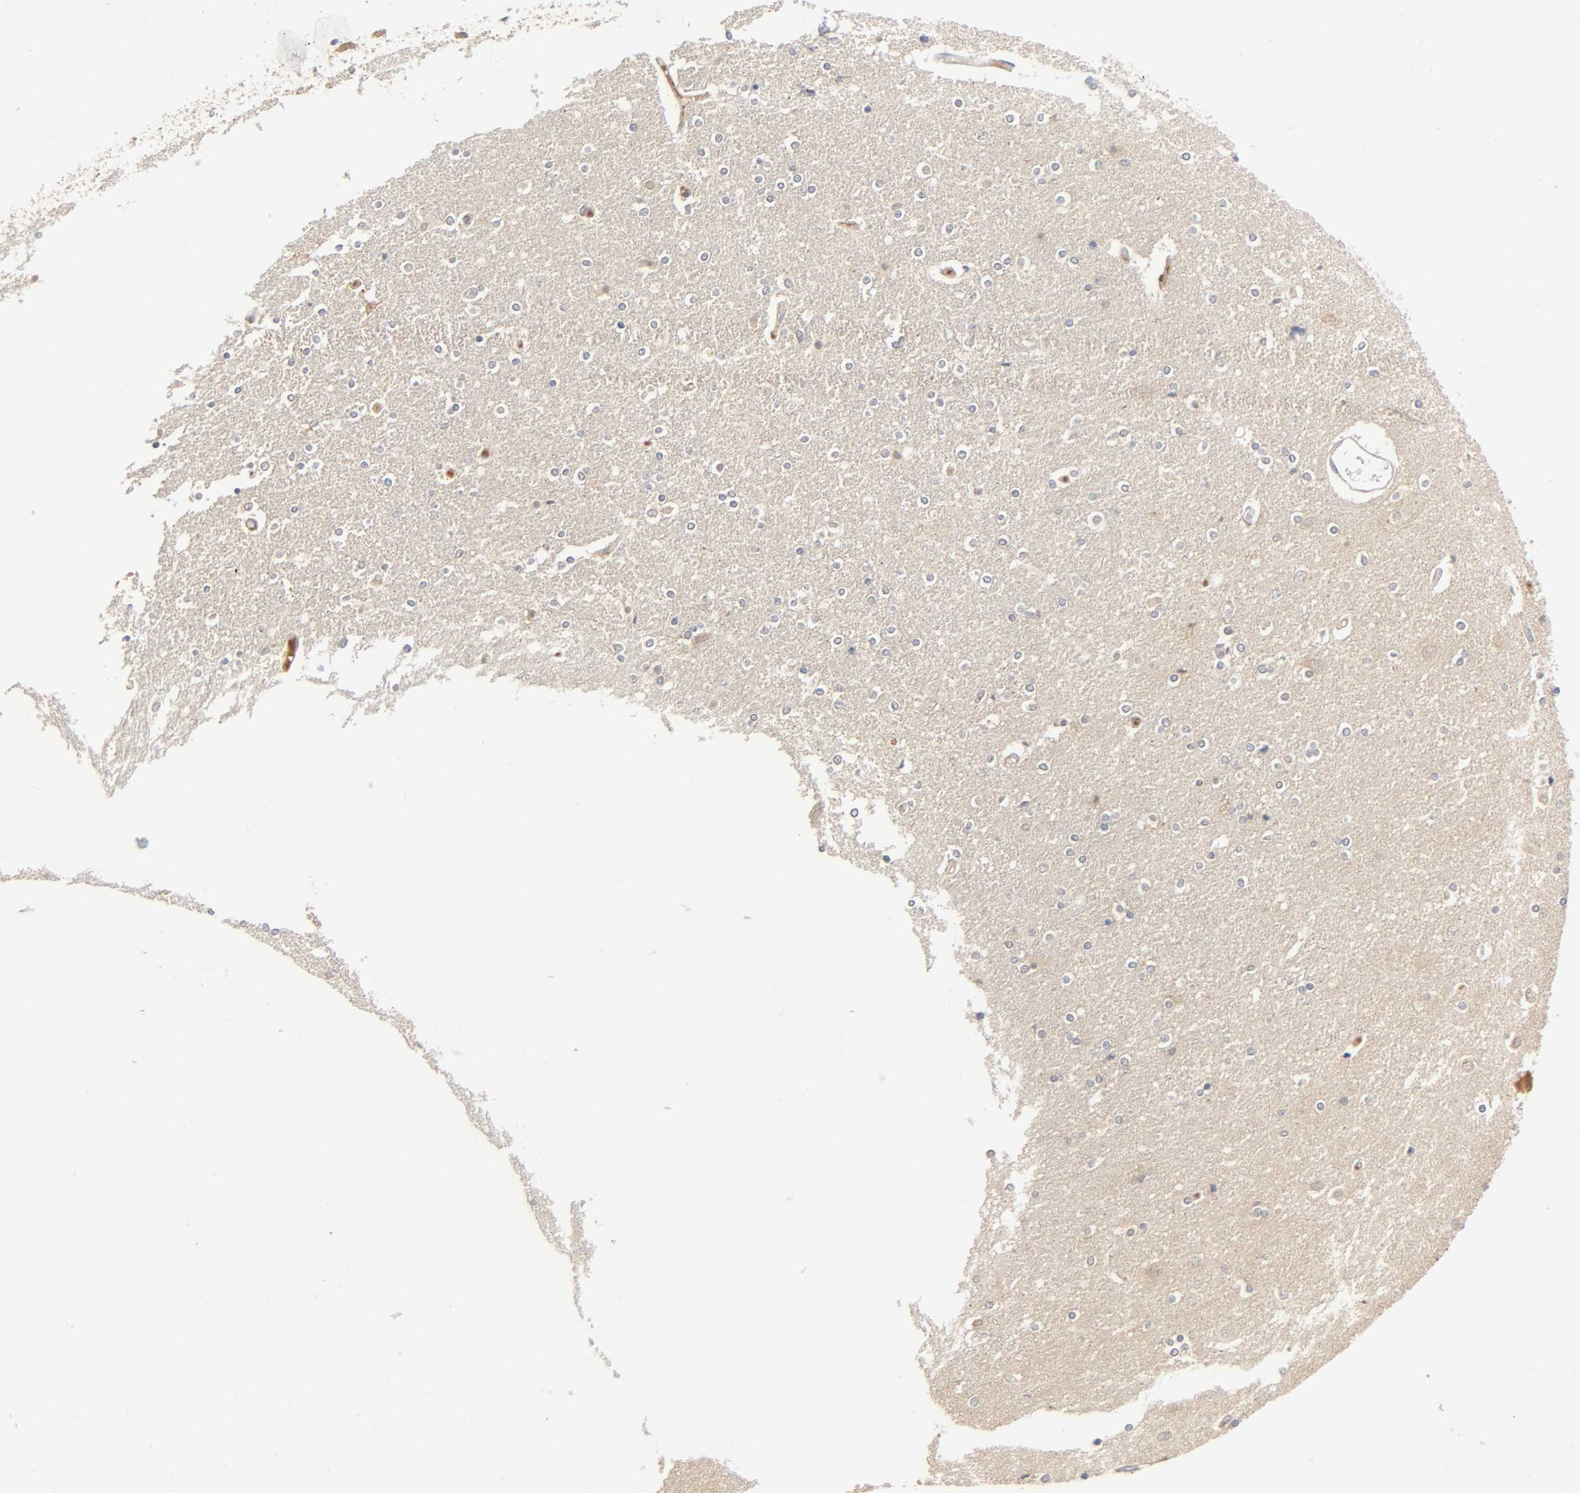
{"staining": {"intensity": "negative", "quantity": "none", "location": "none"}, "tissue": "caudate", "cell_type": "Glial cells", "image_type": "normal", "snomed": [{"axis": "morphology", "description": "Normal tissue, NOS"}, {"axis": "topography", "description": "Lateral ventricle wall"}], "caption": "A high-resolution micrograph shows immunohistochemistry staining of unremarkable caudate, which displays no significant expression in glial cells.", "gene": "CPB2", "patient": {"sex": "female", "age": 54}}